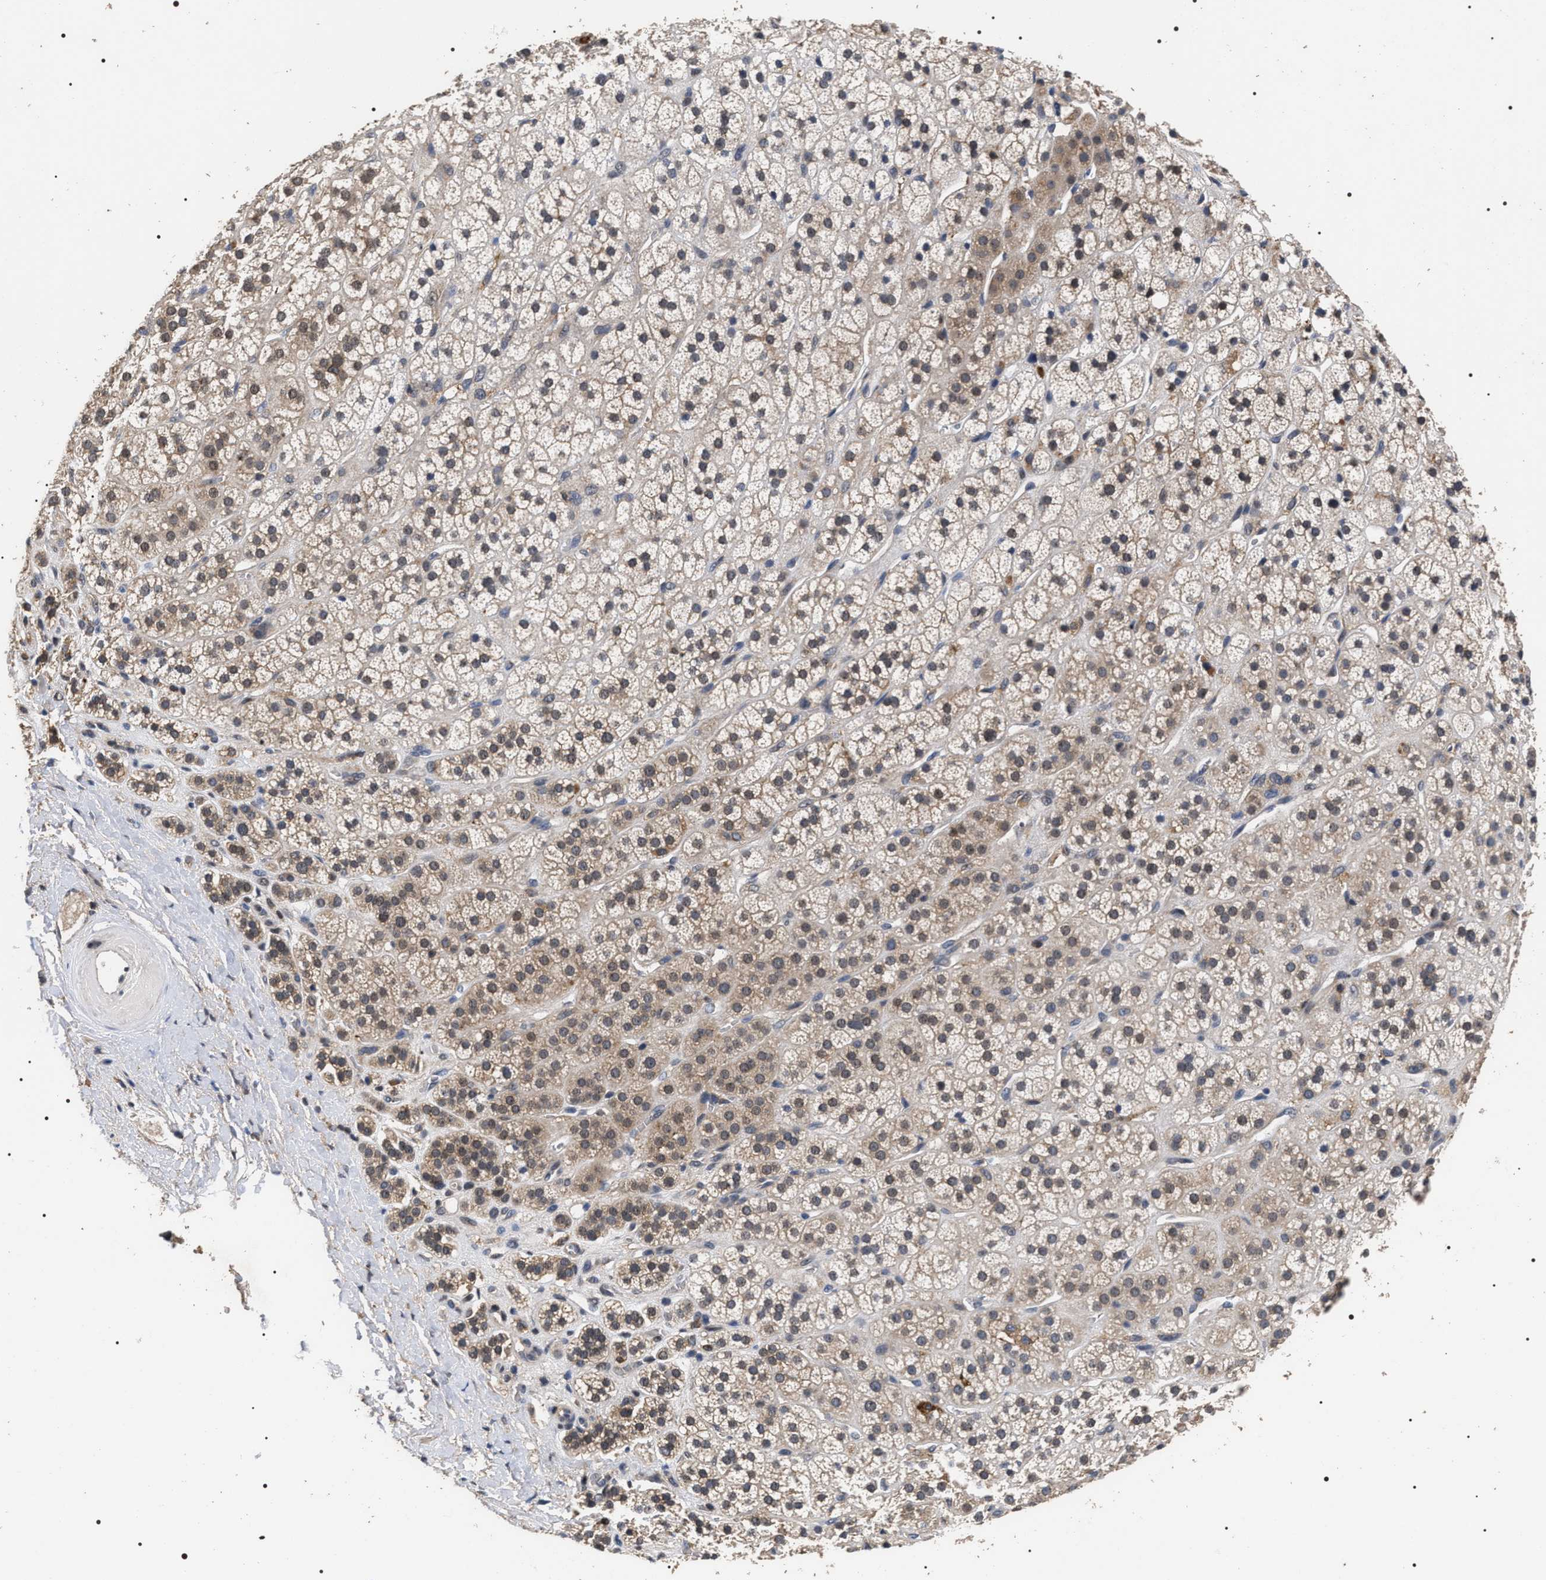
{"staining": {"intensity": "moderate", "quantity": ">75%", "location": "cytoplasmic/membranous"}, "tissue": "adrenal gland", "cell_type": "Glandular cells", "image_type": "normal", "snomed": [{"axis": "morphology", "description": "Normal tissue, NOS"}, {"axis": "topography", "description": "Adrenal gland"}], "caption": "This is an image of immunohistochemistry (IHC) staining of benign adrenal gland, which shows moderate positivity in the cytoplasmic/membranous of glandular cells.", "gene": "UPF3A", "patient": {"sex": "male", "age": 56}}